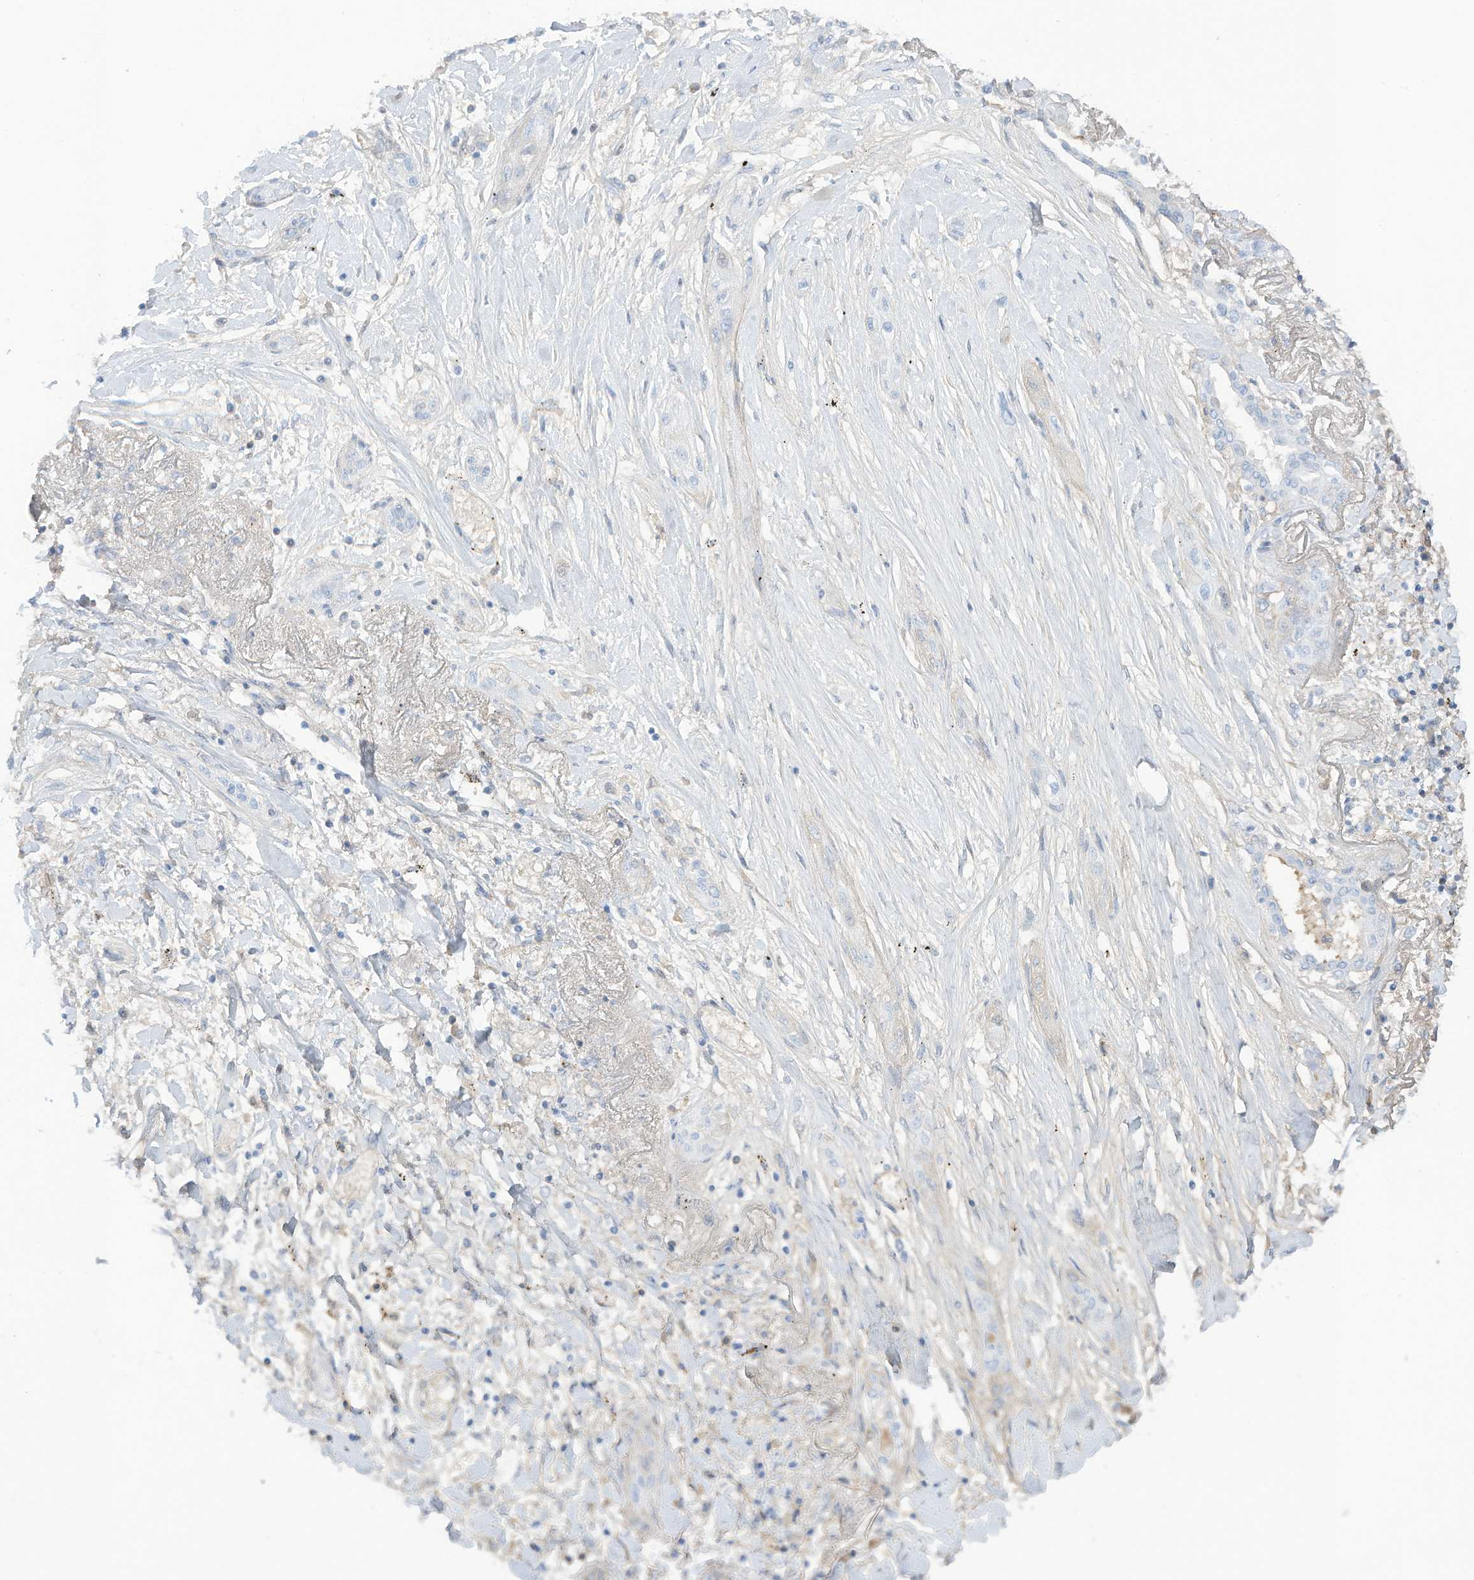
{"staining": {"intensity": "negative", "quantity": "none", "location": "none"}, "tissue": "lung cancer", "cell_type": "Tumor cells", "image_type": "cancer", "snomed": [{"axis": "morphology", "description": "Squamous cell carcinoma, NOS"}, {"axis": "topography", "description": "Lung"}], "caption": "Lung cancer was stained to show a protein in brown. There is no significant staining in tumor cells.", "gene": "HSD17B13", "patient": {"sex": "female", "age": 47}}